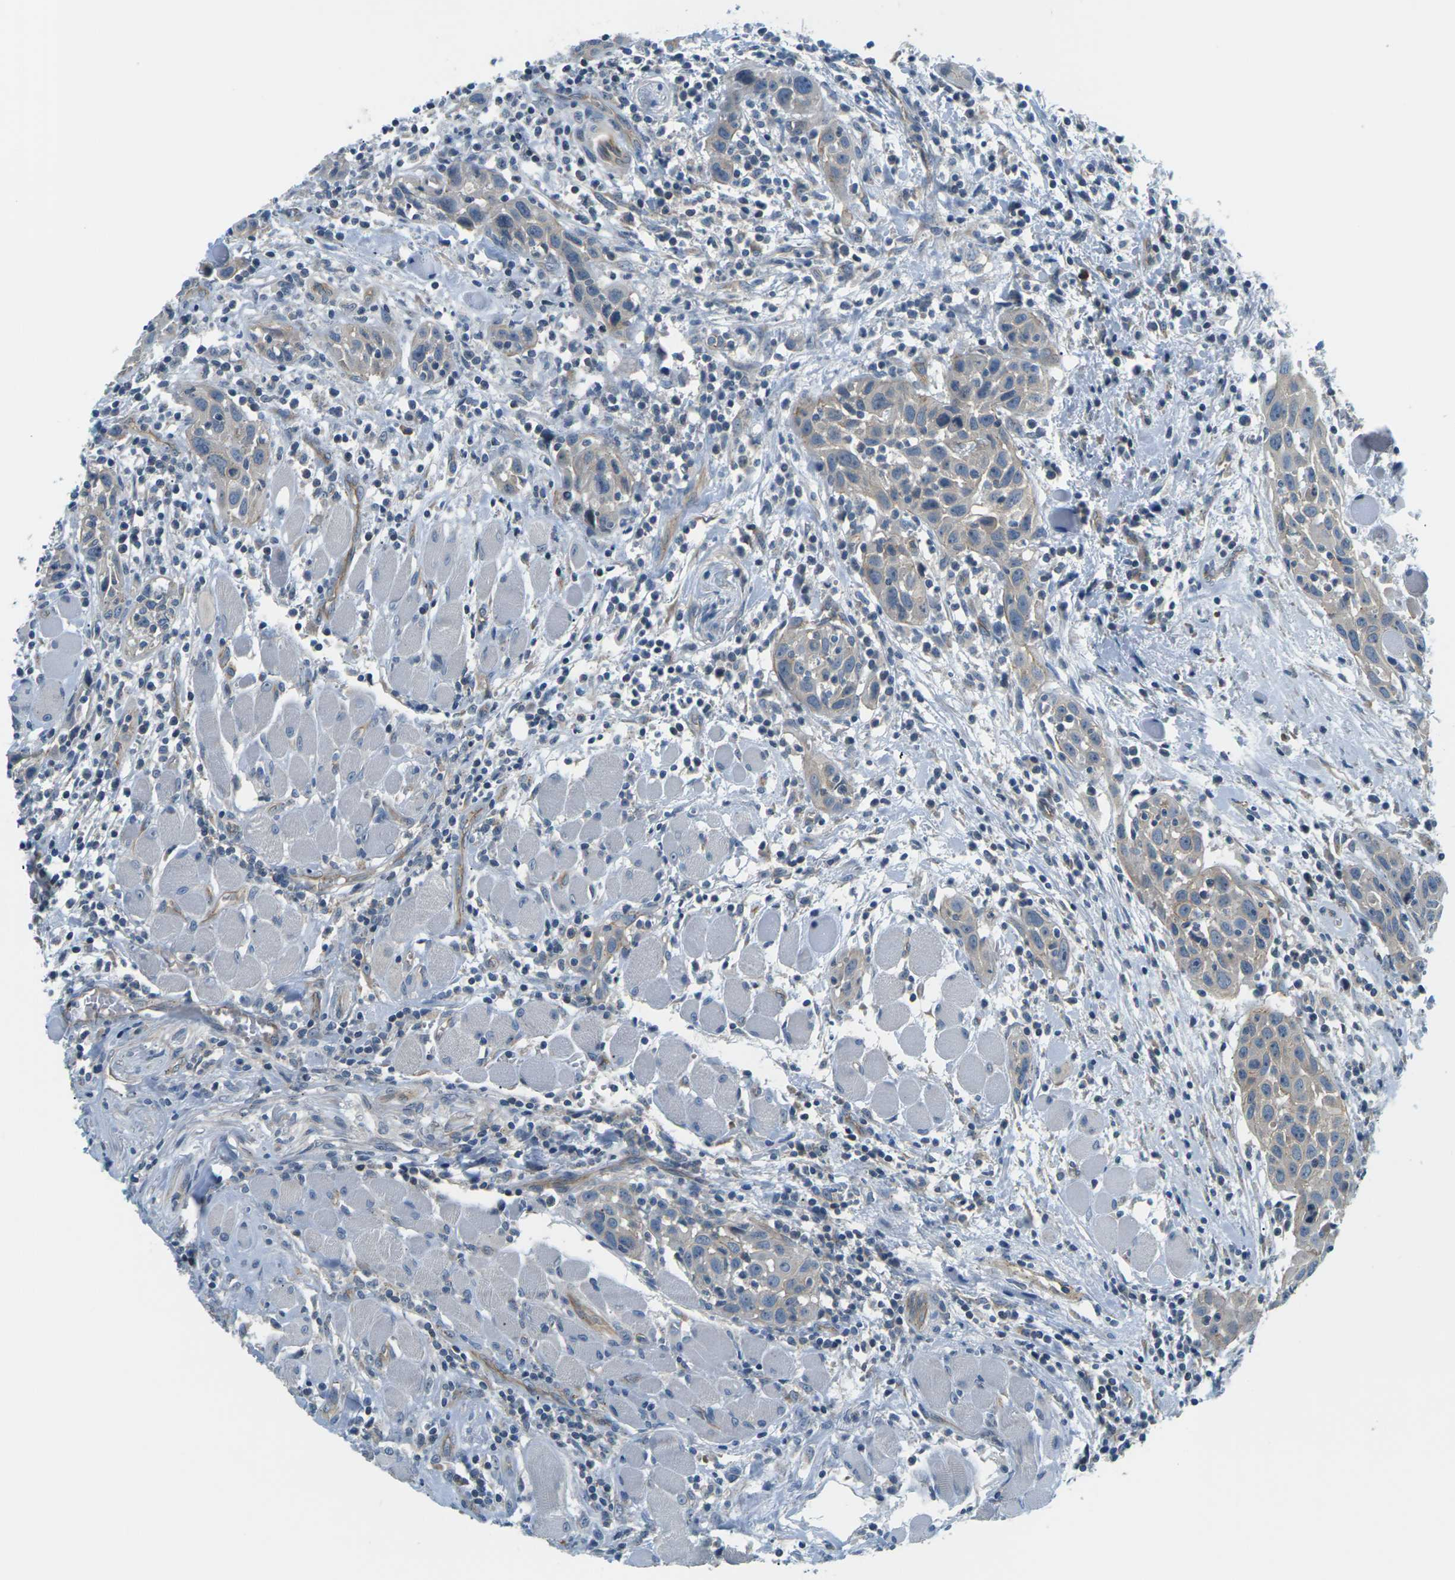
{"staining": {"intensity": "weak", "quantity": "<25%", "location": "cytoplasmic/membranous"}, "tissue": "head and neck cancer", "cell_type": "Tumor cells", "image_type": "cancer", "snomed": [{"axis": "morphology", "description": "Squamous cell carcinoma, NOS"}, {"axis": "topography", "description": "Oral tissue"}, {"axis": "topography", "description": "Head-Neck"}], "caption": "Tumor cells are negative for brown protein staining in squamous cell carcinoma (head and neck).", "gene": "SLC13A3", "patient": {"sex": "female", "age": 50}}